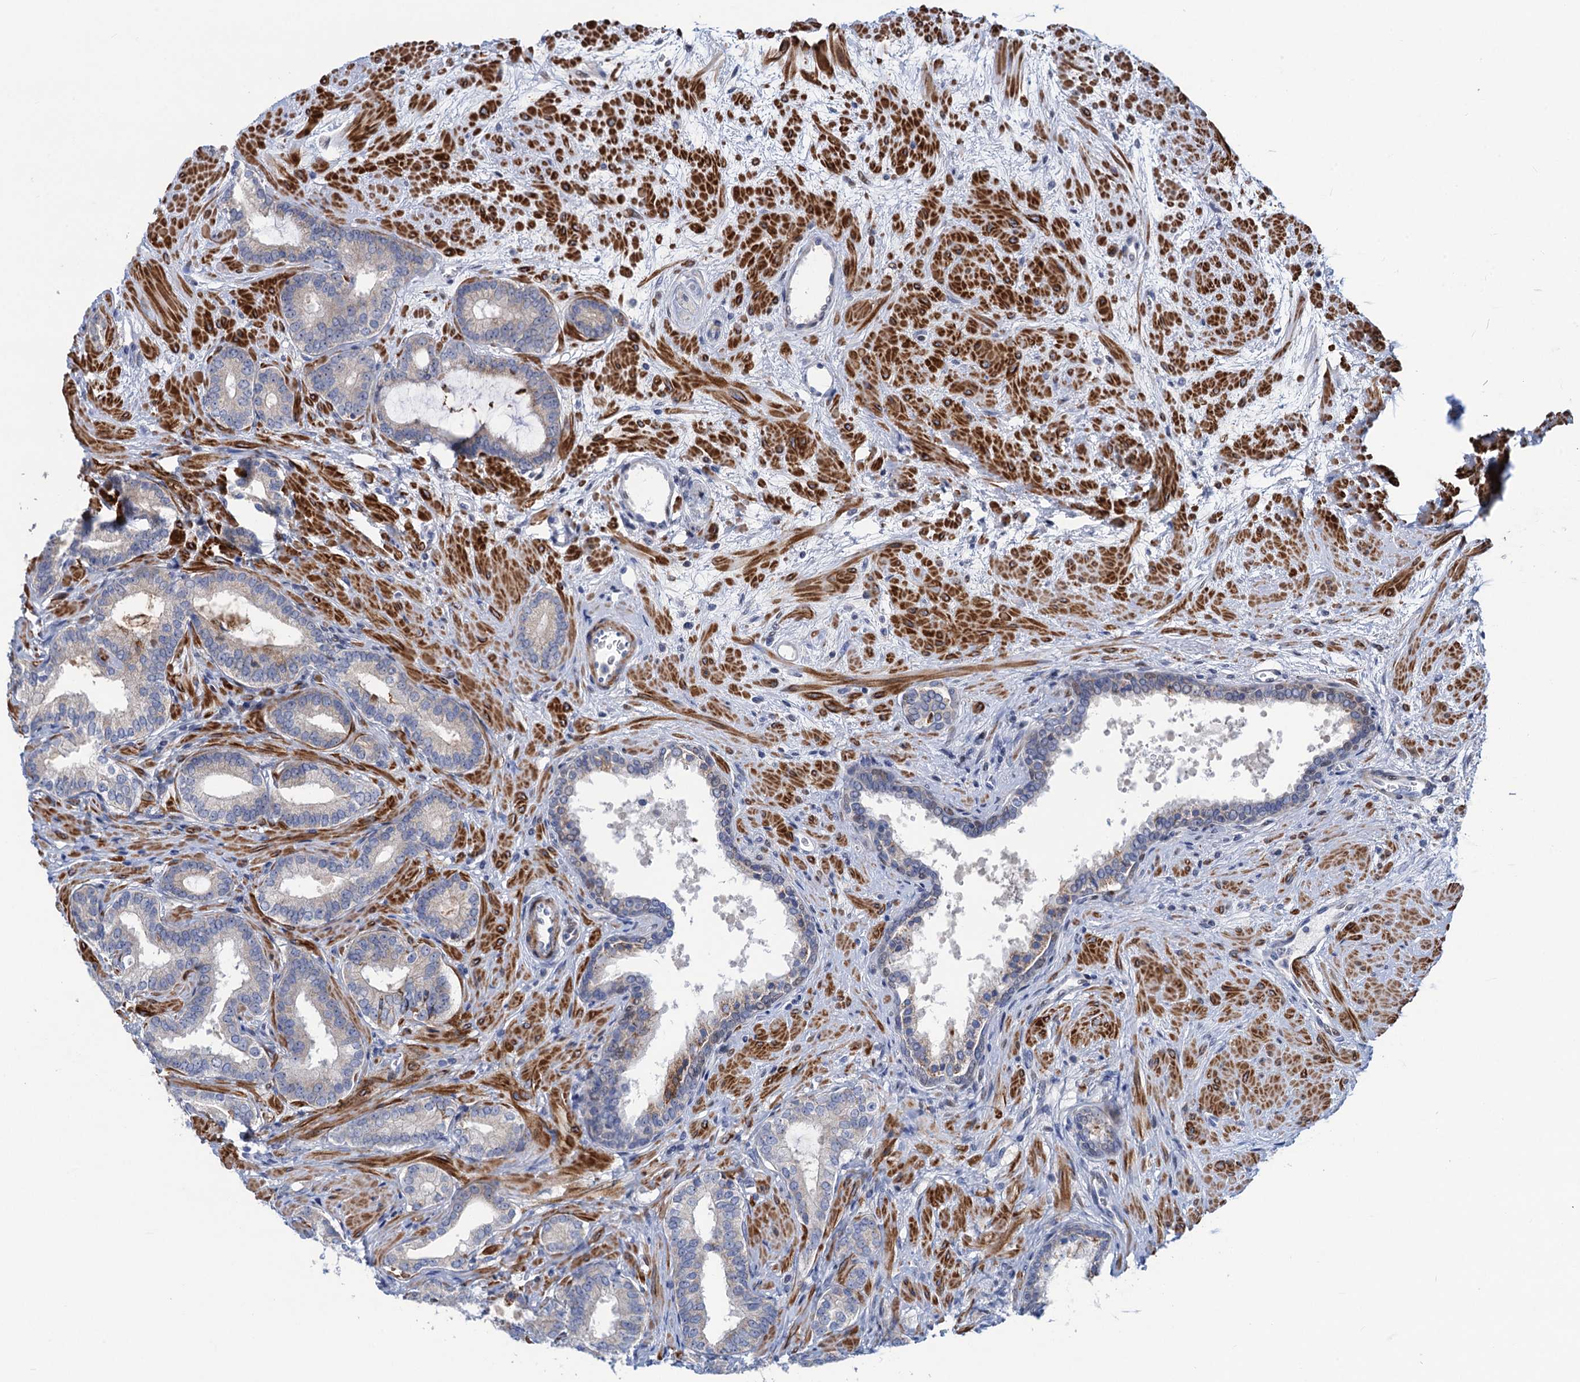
{"staining": {"intensity": "negative", "quantity": "none", "location": "none"}, "tissue": "prostate cancer", "cell_type": "Tumor cells", "image_type": "cancer", "snomed": [{"axis": "morphology", "description": "Adenocarcinoma, High grade"}, {"axis": "topography", "description": "Prostate"}], "caption": "Immunohistochemical staining of prostate cancer (adenocarcinoma (high-grade)) shows no significant expression in tumor cells.", "gene": "ESYT3", "patient": {"sex": "male", "age": 64}}